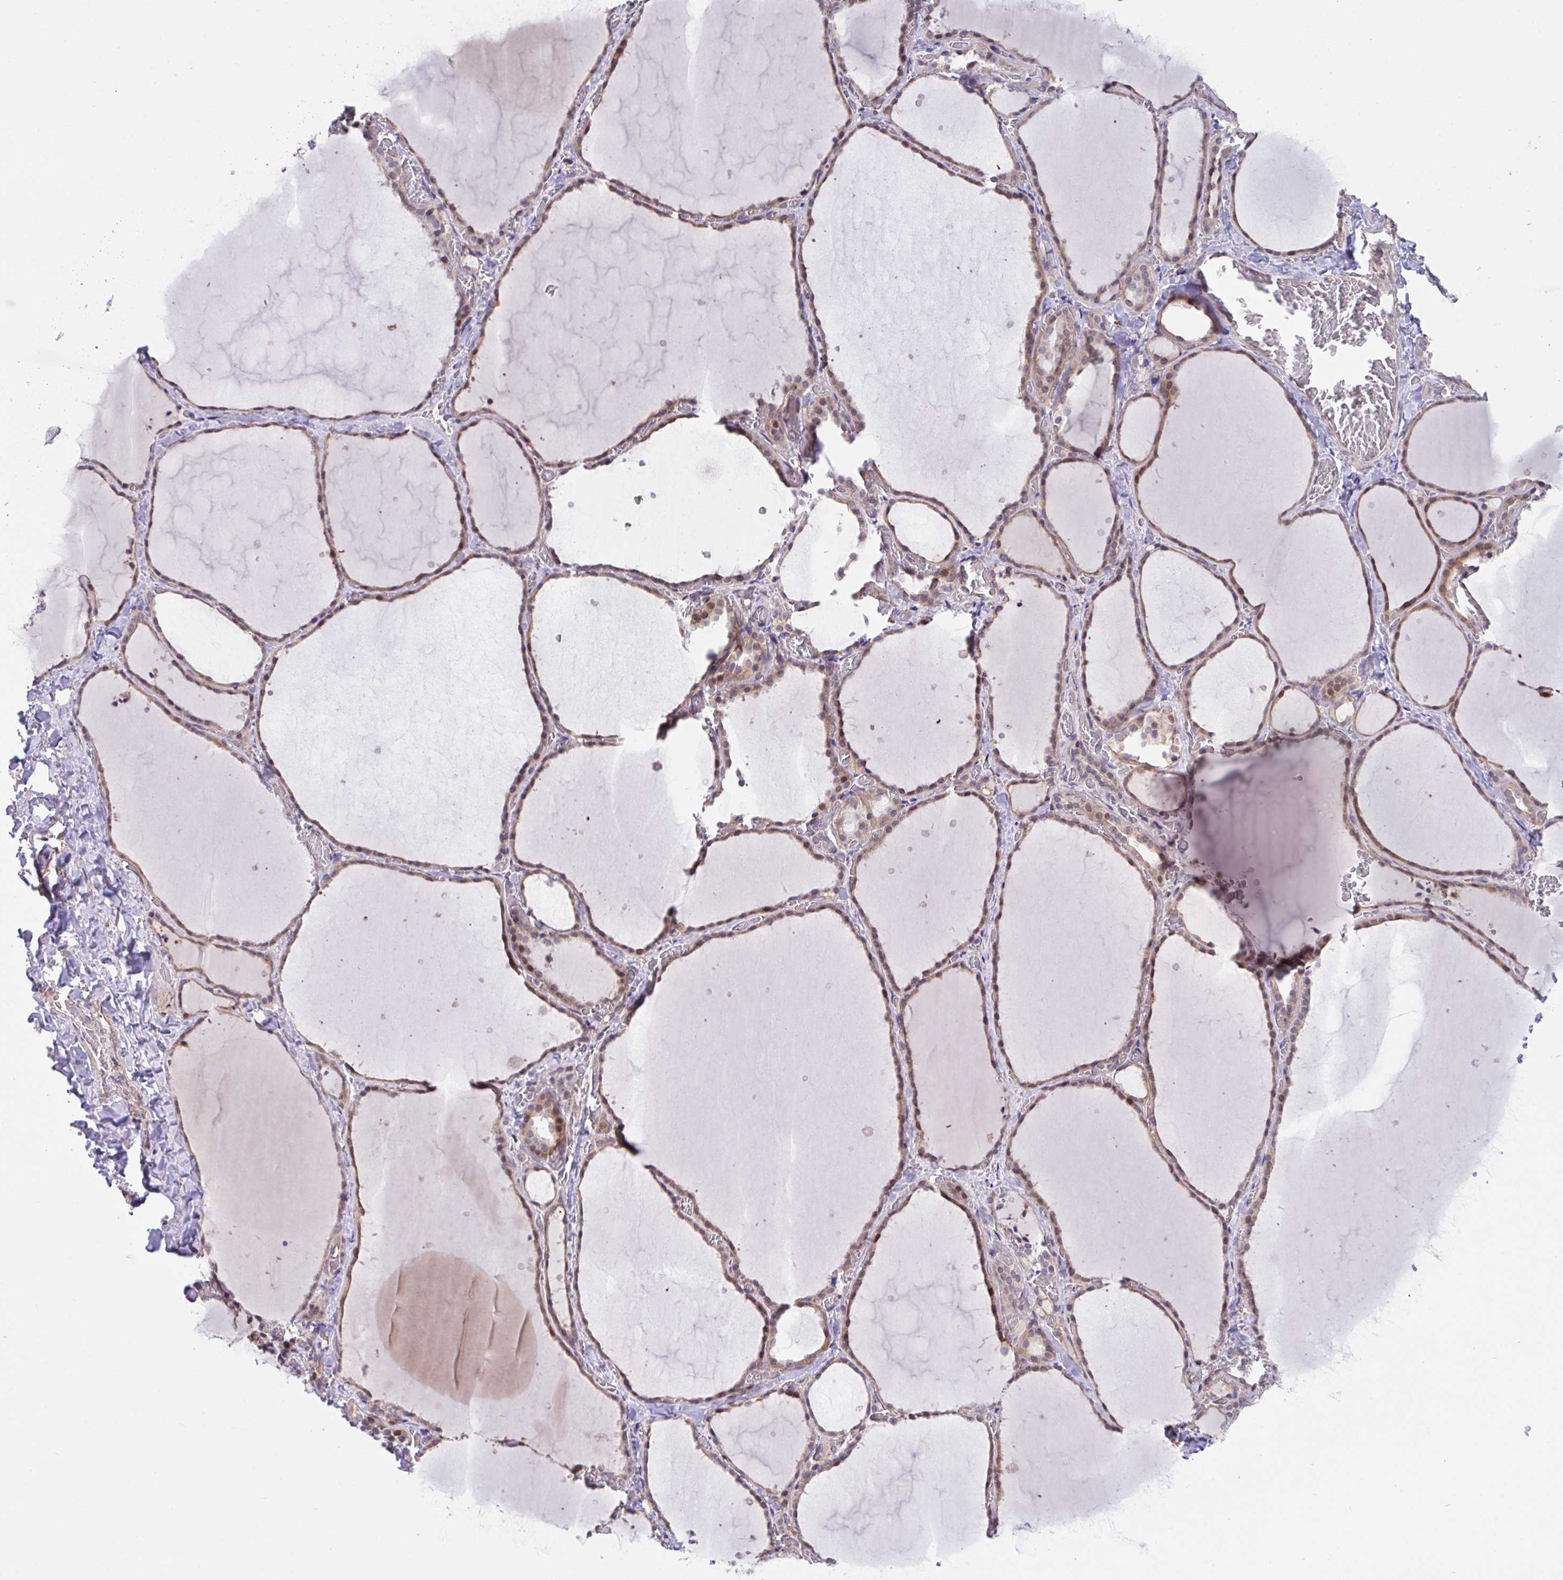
{"staining": {"intensity": "weak", "quantity": ">75%", "location": "cytoplasmic/membranous"}, "tissue": "thyroid gland", "cell_type": "Glandular cells", "image_type": "normal", "snomed": [{"axis": "morphology", "description": "Normal tissue, NOS"}, {"axis": "topography", "description": "Thyroid gland"}], "caption": "IHC of unremarkable thyroid gland shows low levels of weak cytoplasmic/membranous positivity in approximately >75% of glandular cells.", "gene": "RHOXF1", "patient": {"sex": "female", "age": 36}}